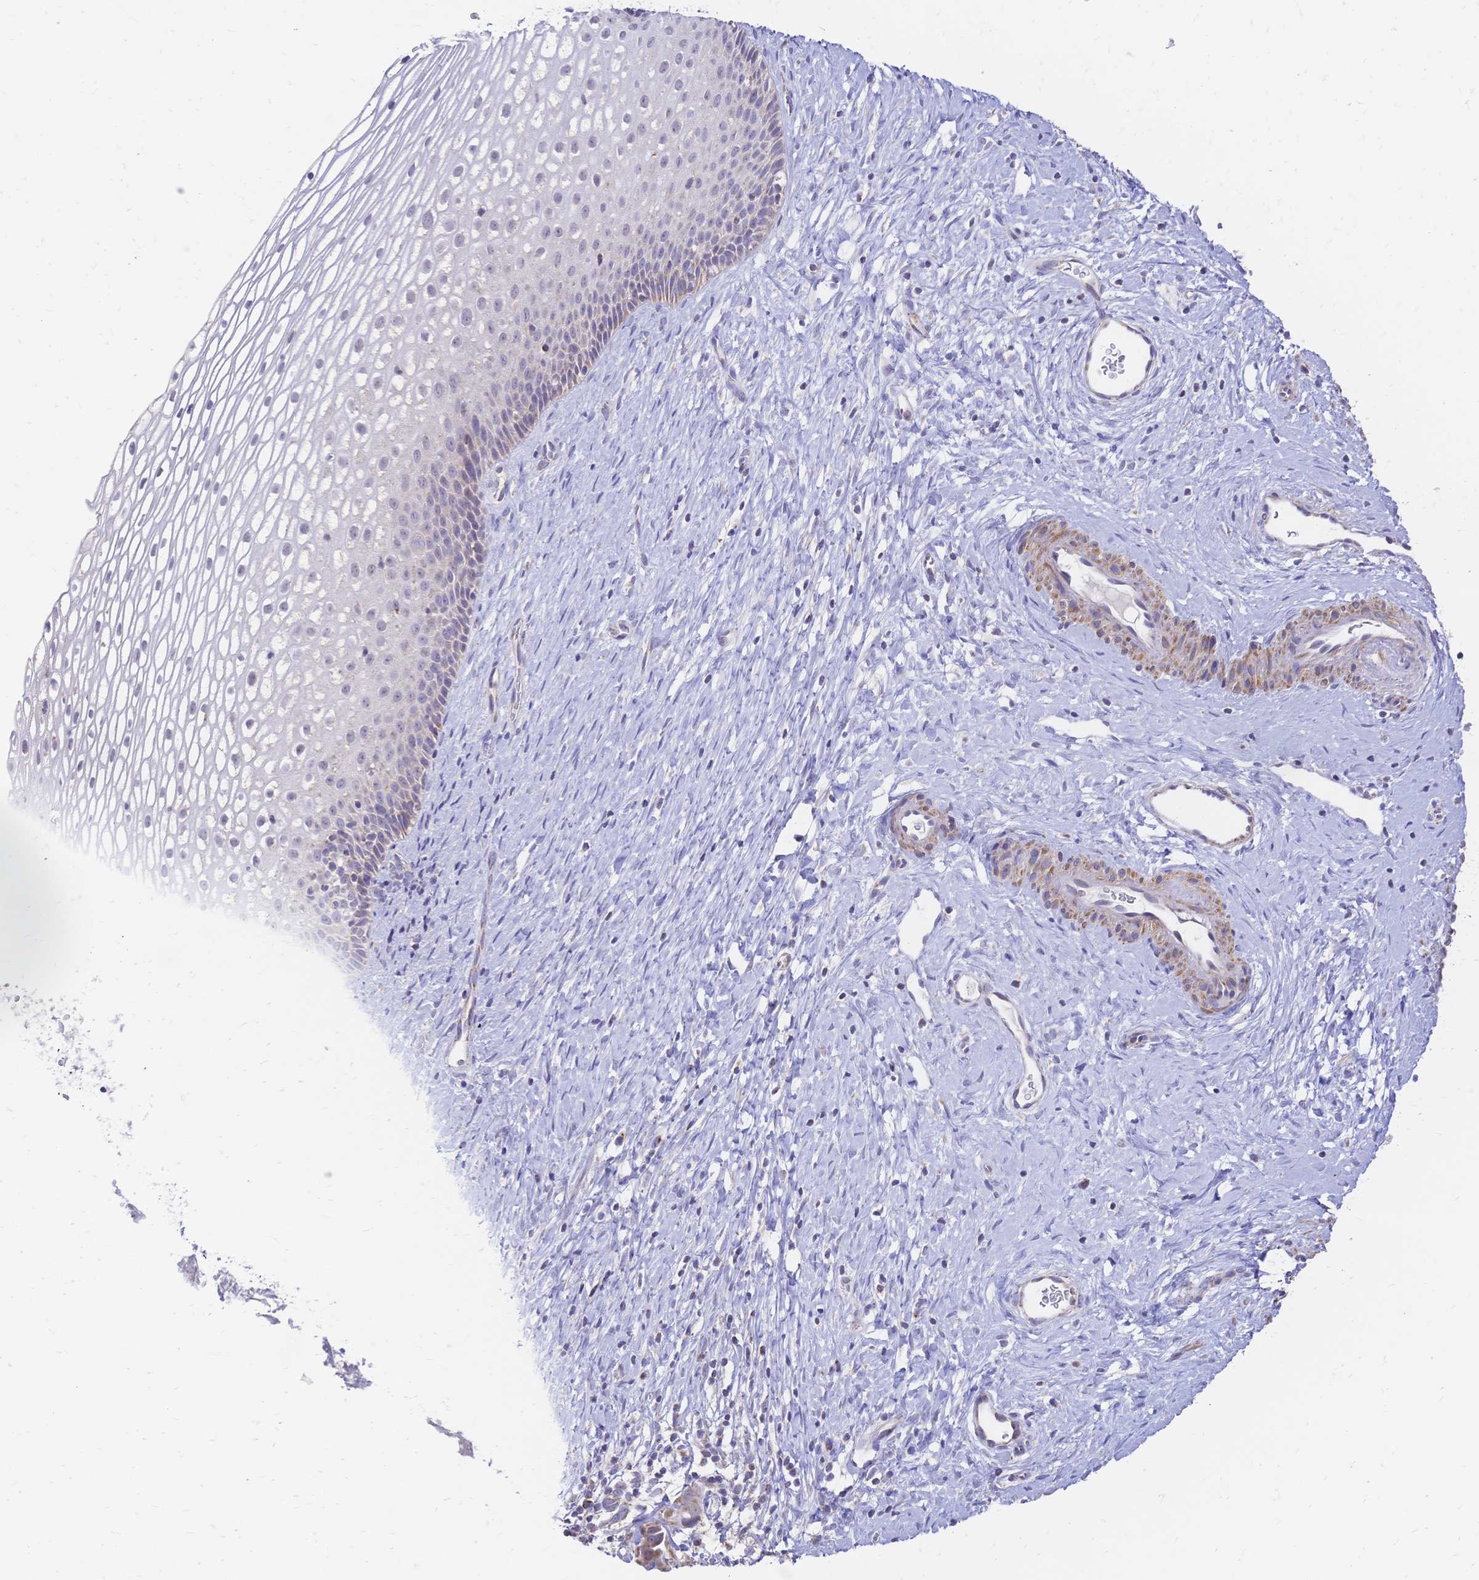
{"staining": {"intensity": "weak", "quantity": "<25%", "location": "cytoplasmic/membranous"}, "tissue": "cervix", "cell_type": "Squamous epithelial cells", "image_type": "normal", "snomed": [{"axis": "morphology", "description": "Normal tissue, NOS"}, {"axis": "topography", "description": "Cervix"}], "caption": "Immunohistochemical staining of normal human cervix reveals no significant expression in squamous epithelial cells.", "gene": "CLEC18A", "patient": {"sex": "female", "age": 34}}